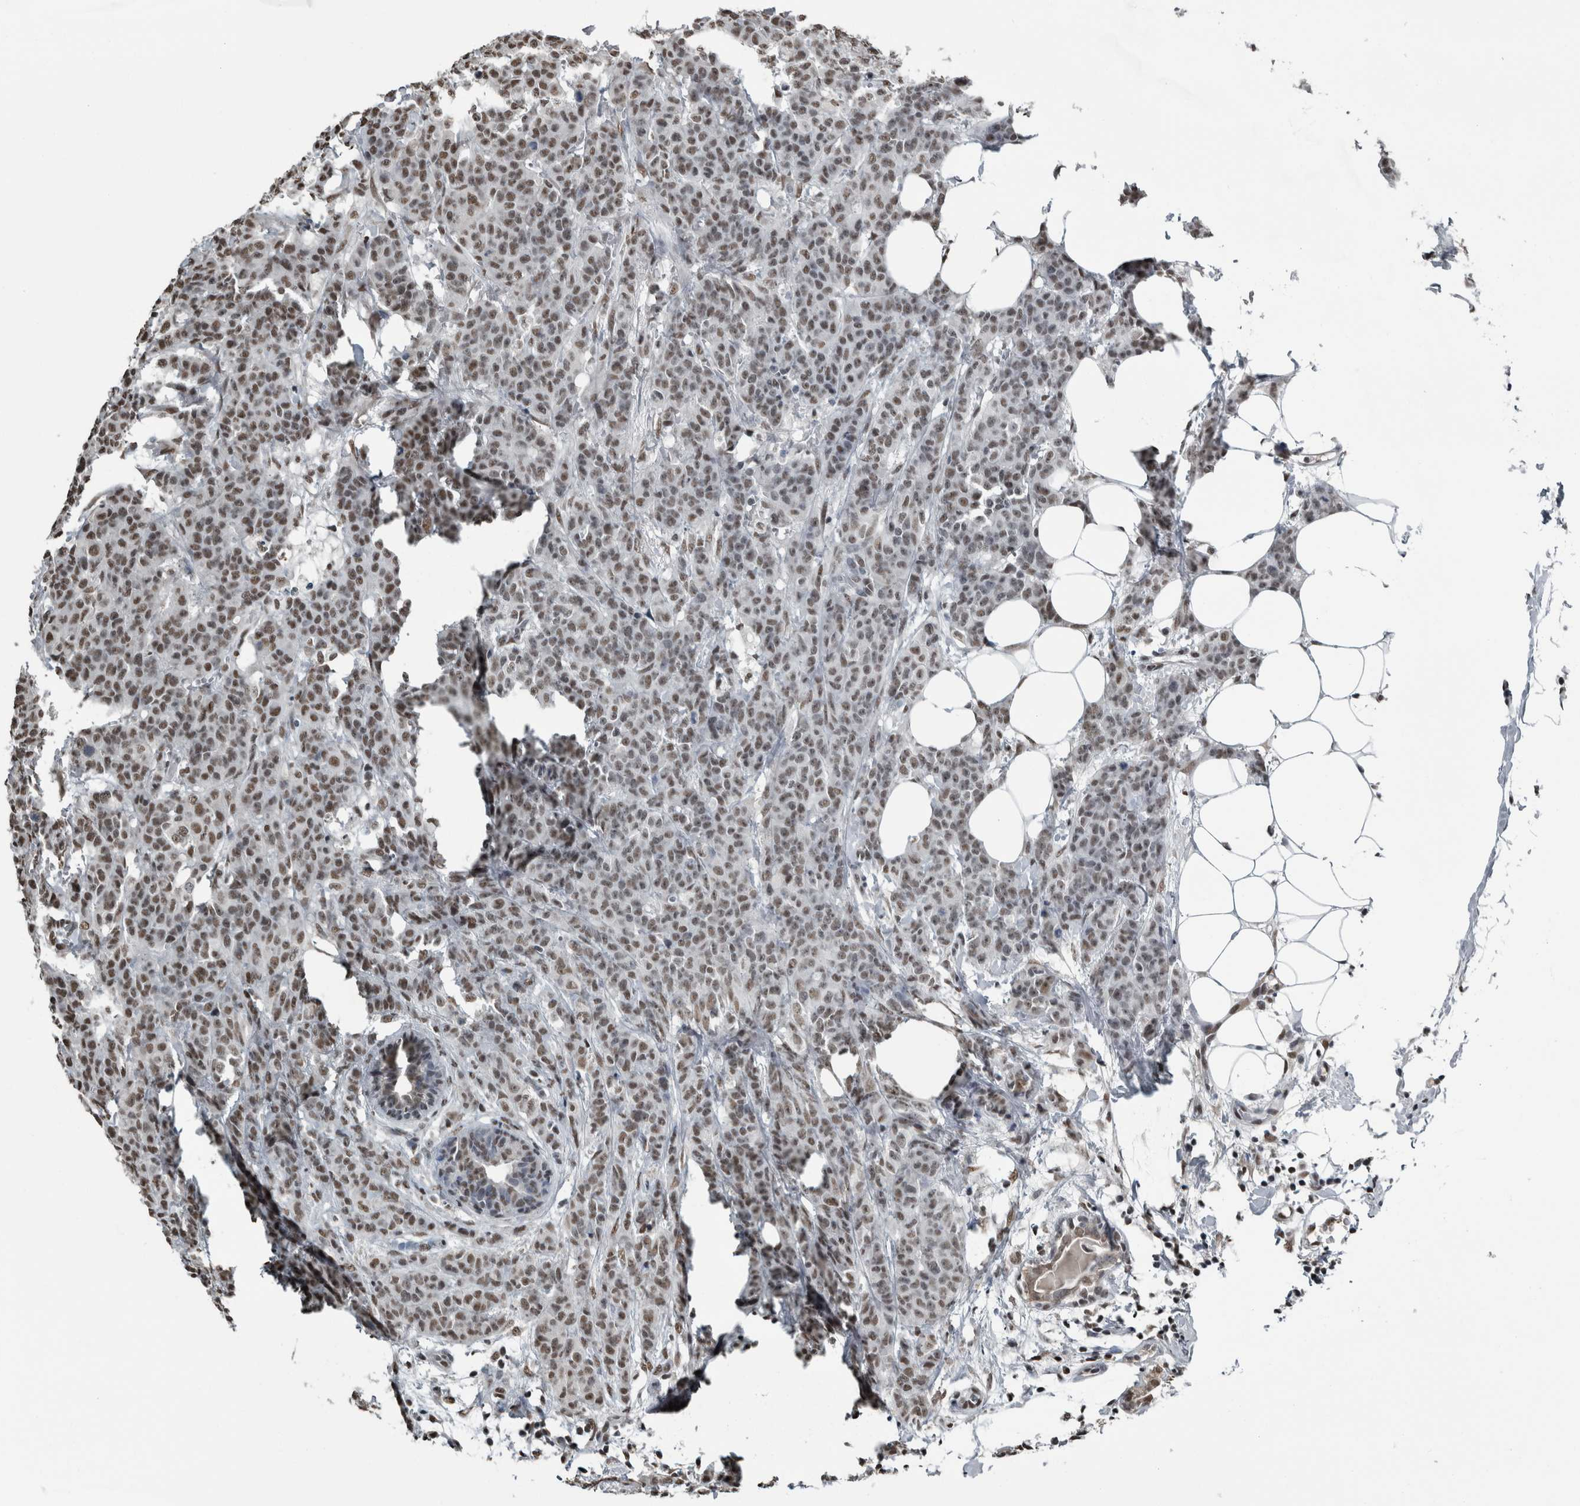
{"staining": {"intensity": "moderate", "quantity": ">75%", "location": "nuclear"}, "tissue": "breast cancer", "cell_type": "Tumor cells", "image_type": "cancer", "snomed": [{"axis": "morphology", "description": "Normal tissue, NOS"}, {"axis": "morphology", "description": "Duct carcinoma"}, {"axis": "topography", "description": "Breast"}], "caption": "The image demonstrates a brown stain indicating the presence of a protein in the nuclear of tumor cells in breast infiltrating ductal carcinoma.", "gene": "TGS1", "patient": {"sex": "female", "age": 40}}